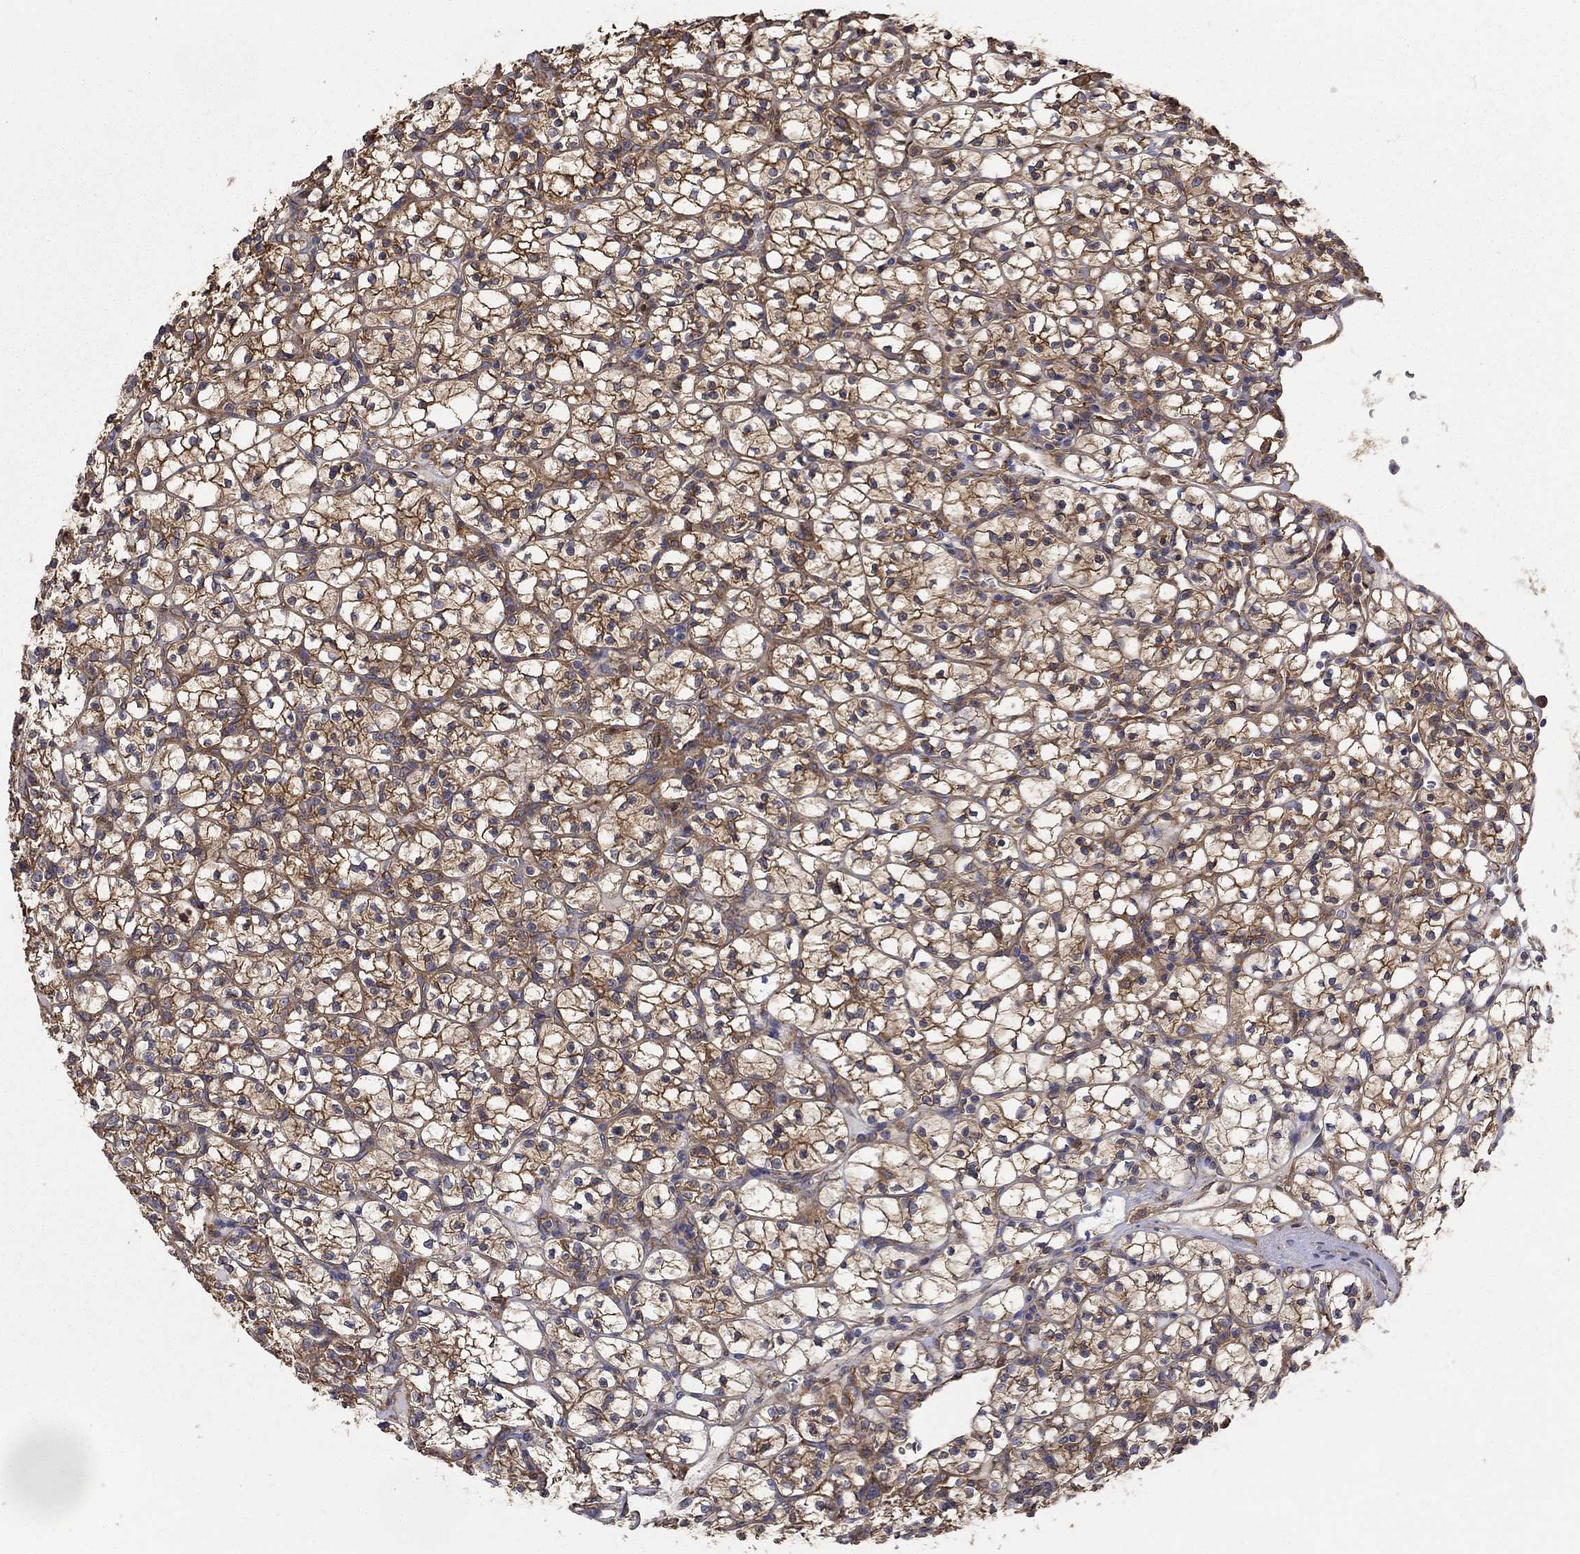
{"staining": {"intensity": "strong", "quantity": ">75%", "location": "cytoplasmic/membranous"}, "tissue": "renal cancer", "cell_type": "Tumor cells", "image_type": "cancer", "snomed": [{"axis": "morphology", "description": "Adenocarcinoma, NOS"}, {"axis": "topography", "description": "Kidney"}], "caption": "Immunohistochemical staining of renal adenocarcinoma reveals high levels of strong cytoplasmic/membranous protein staining in about >75% of tumor cells.", "gene": "DPYSL2", "patient": {"sex": "female", "age": 89}}